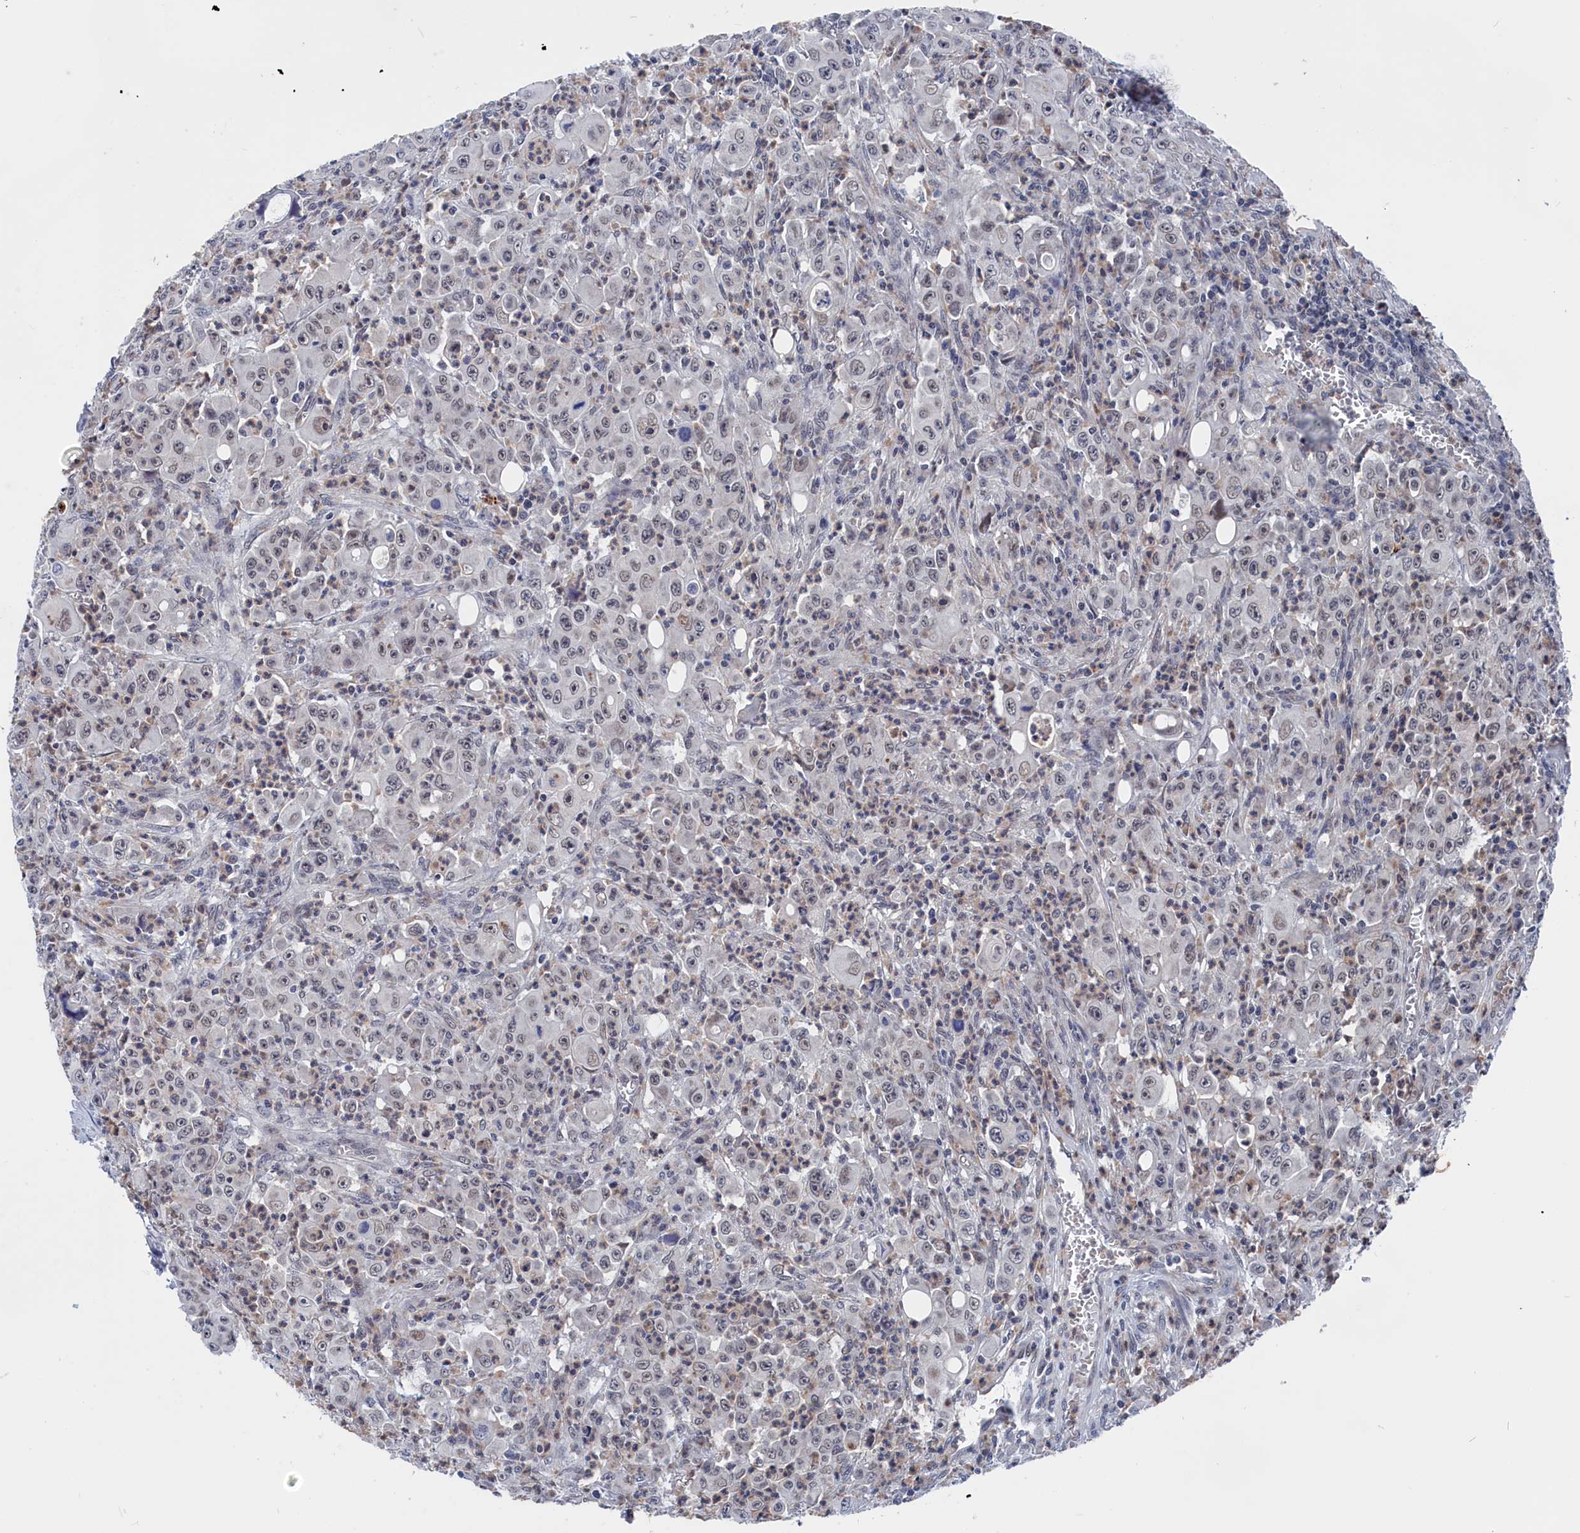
{"staining": {"intensity": "negative", "quantity": "none", "location": "none"}, "tissue": "colorectal cancer", "cell_type": "Tumor cells", "image_type": "cancer", "snomed": [{"axis": "morphology", "description": "Adenocarcinoma, NOS"}, {"axis": "topography", "description": "Colon"}], "caption": "Histopathology image shows no protein positivity in tumor cells of colorectal cancer tissue. (Brightfield microscopy of DAB immunohistochemistry (IHC) at high magnification).", "gene": "MARCHF3", "patient": {"sex": "male", "age": 51}}